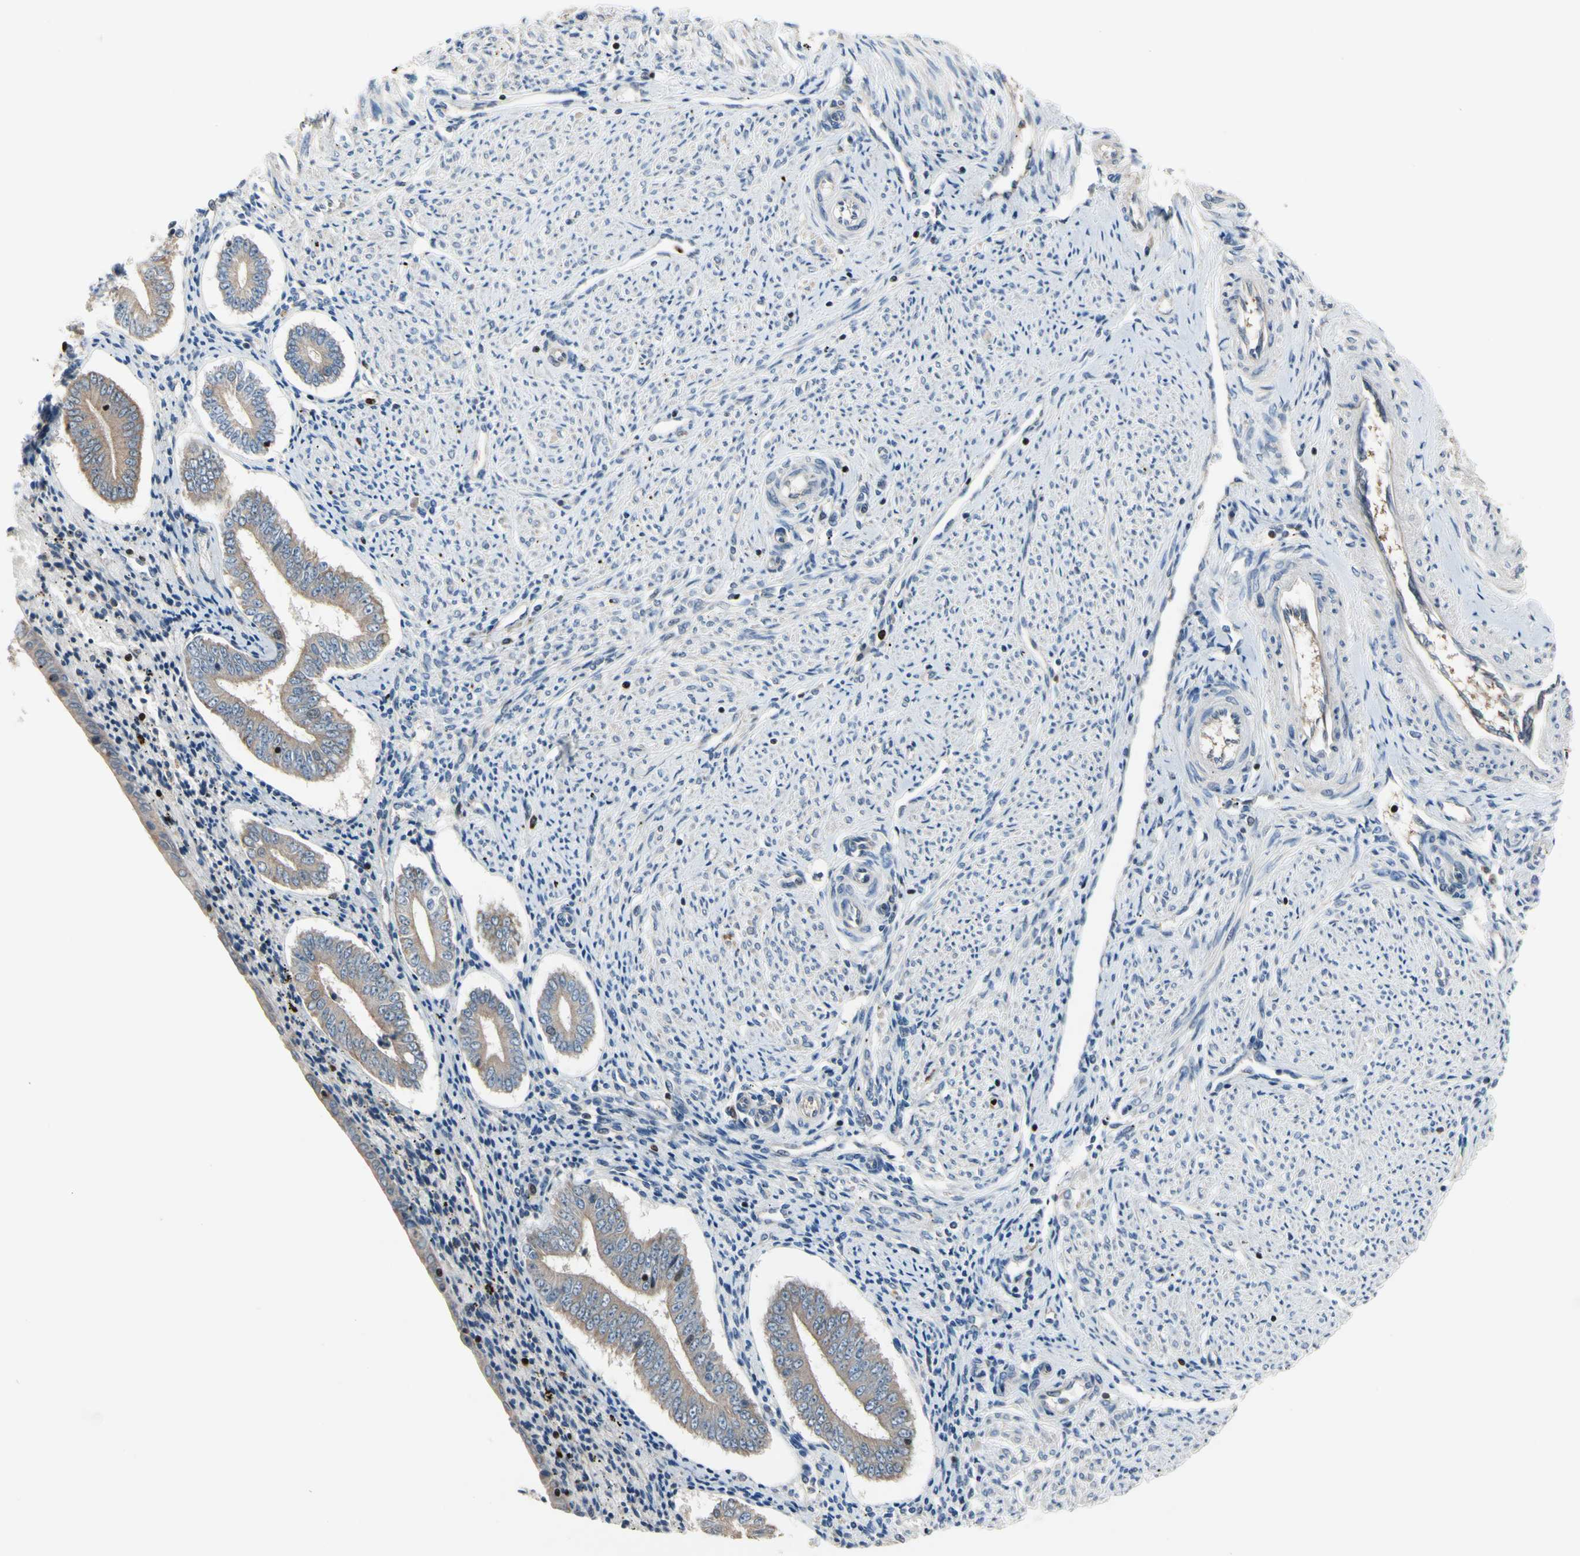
{"staining": {"intensity": "negative", "quantity": "none", "location": "none"}, "tissue": "endometrium", "cell_type": "Cells in endometrial stroma", "image_type": "normal", "snomed": [{"axis": "morphology", "description": "Normal tissue, NOS"}, {"axis": "topography", "description": "Endometrium"}], "caption": "Histopathology image shows no protein expression in cells in endometrial stroma of unremarkable endometrium. Nuclei are stained in blue.", "gene": "TBX21", "patient": {"sex": "female", "age": 42}}